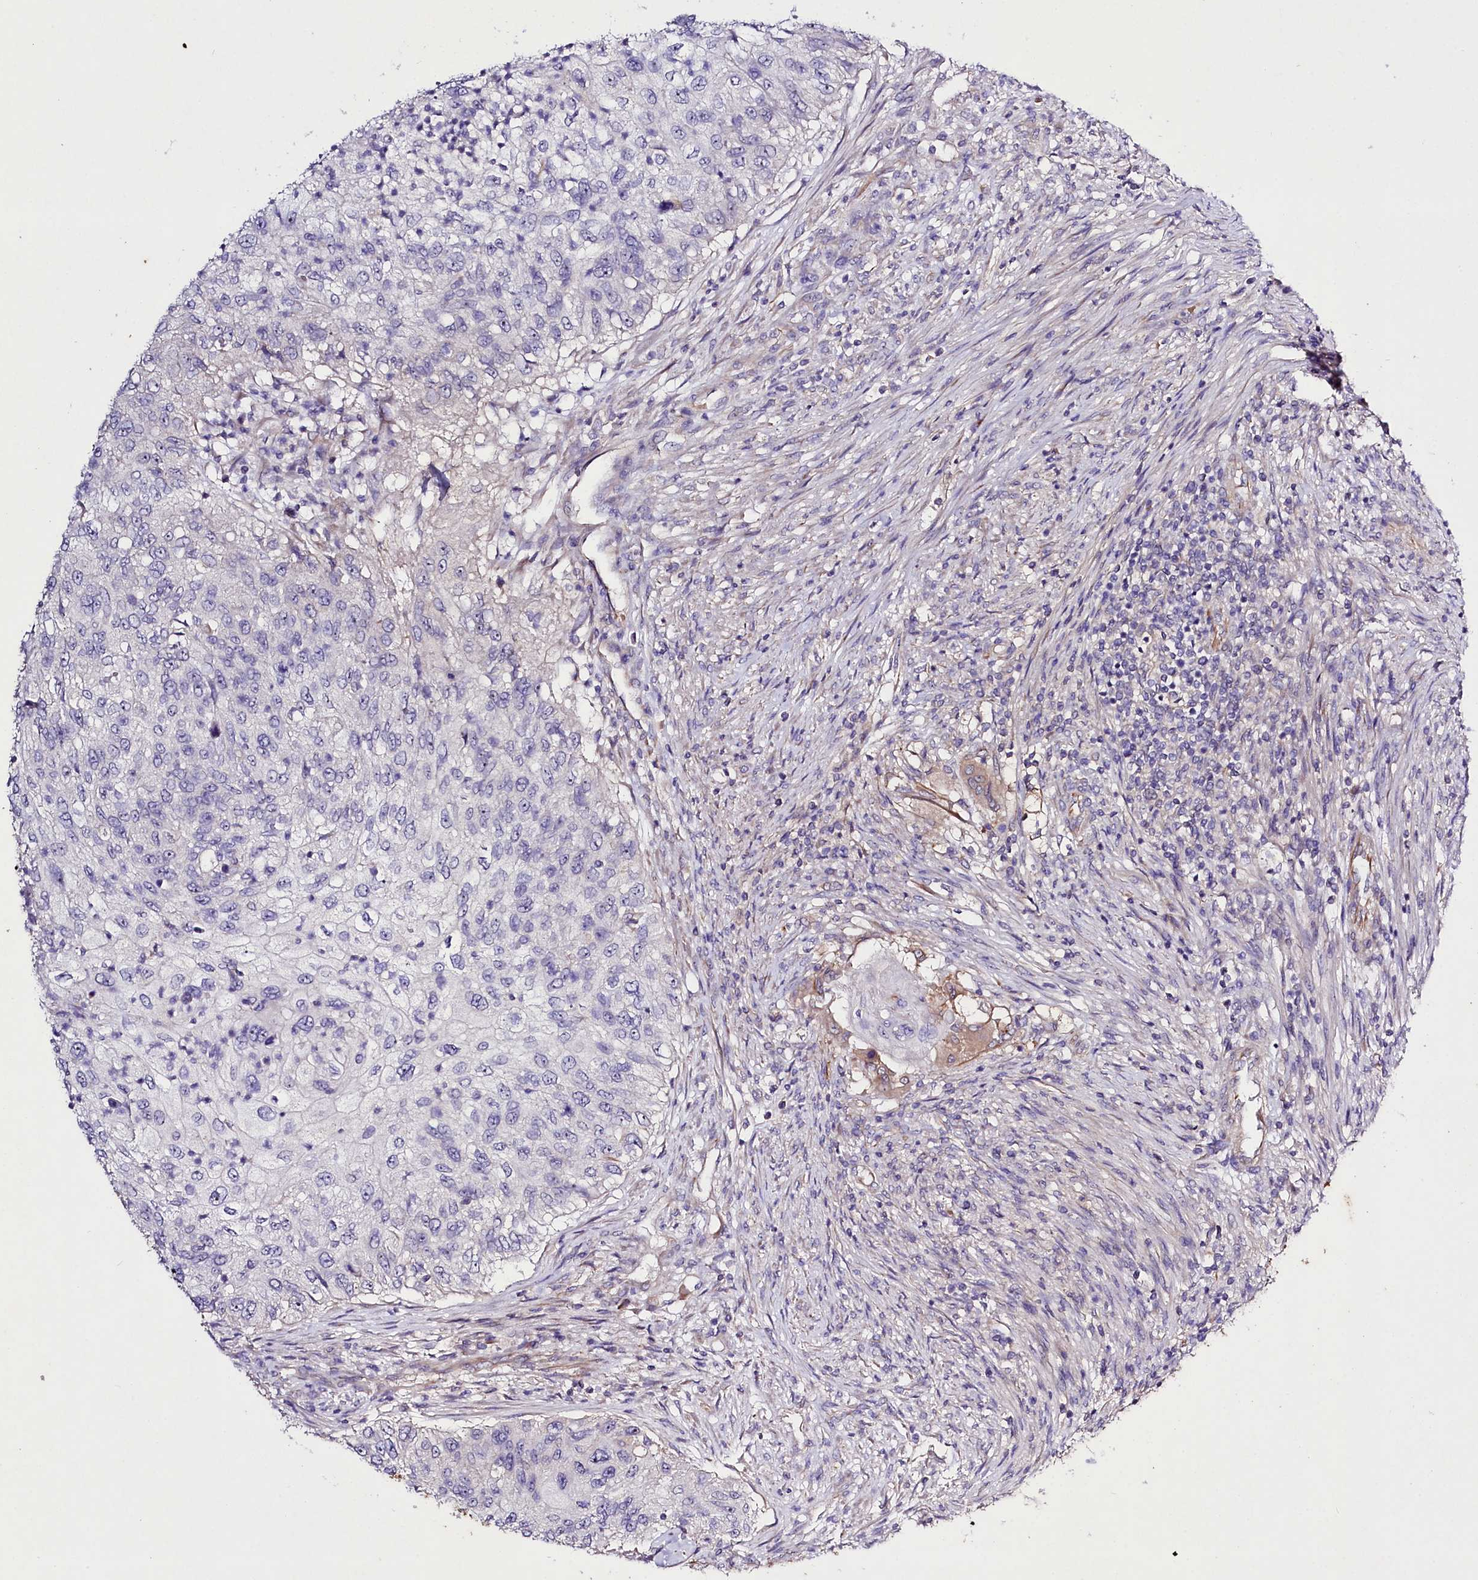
{"staining": {"intensity": "negative", "quantity": "none", "location": "none"}, "tissue": "urothelial cancer", "cell_type": "Tumor cells", "image_type": "cancer", "snomed": [{"axis": "morphology", "description": "Urothelial carcinoma, High grade"}, {"axis": "topography", "description": "Urinary bladder"}], "caption": "Urothelial carcinoma (high-grade) was stained to show a protein in brown. There is no significant expression in tumor cells.", "gene": "SLC7A1", "patient": {"sex": "female", "age": 60}}